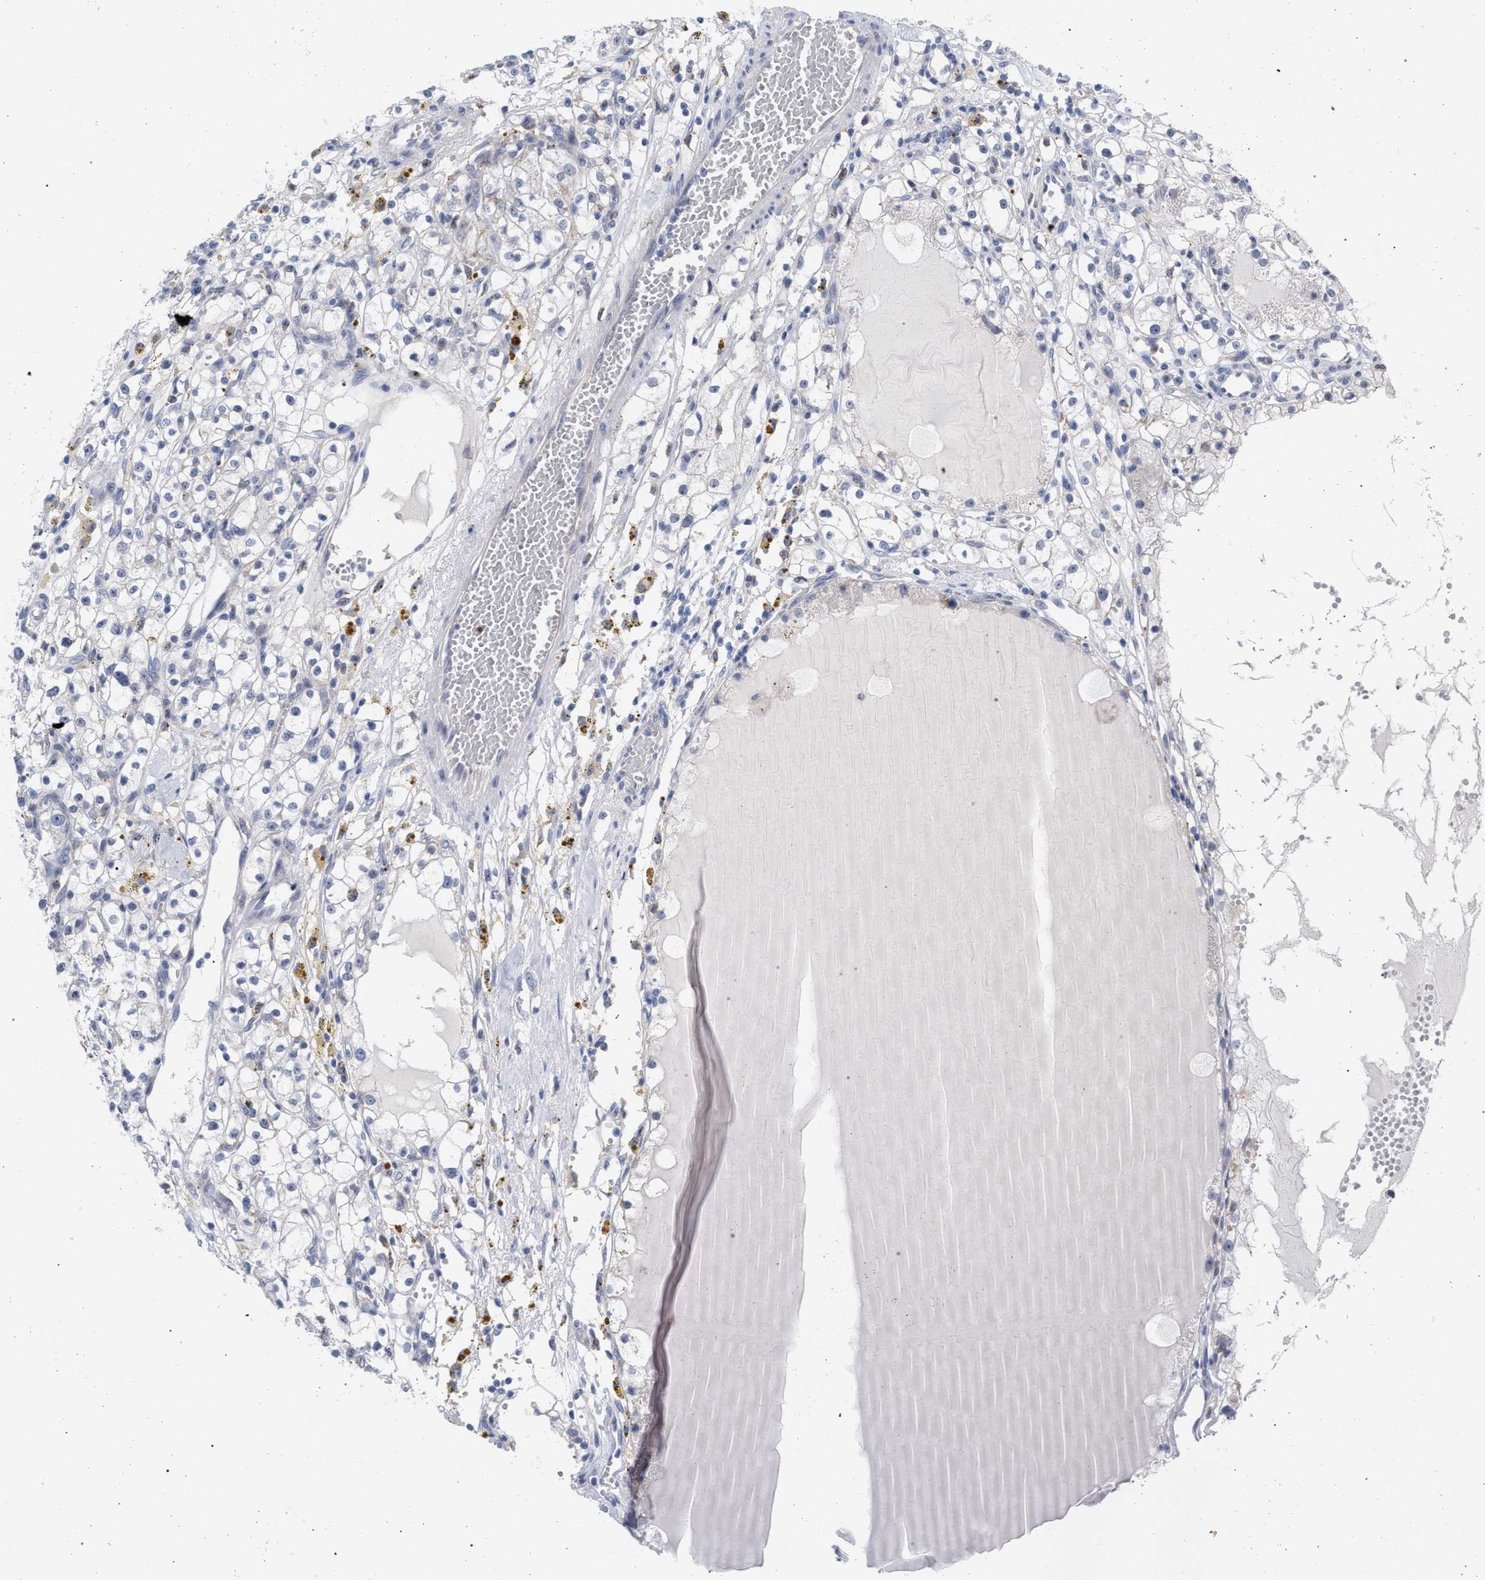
{"staining": {"intensity": "negative", "quantity": "none", "location": "none"}, "tissue": "renal cancer", "cell_type": "Tumor cells", "image_type": "cancer", "snomed": [{"axis": "morphology", "description": "Adenocarcinoma, NOS"}, {"axis": "topography", "description": "Kidney"}], "caption": "Immunohistochemistry image of neoplastic tissue: adenocarcinoma (renal) stained with DAB demonstrates no significant protein expression in tumor cells. (DAB (3,3'-diaminobenzidine) IHC, high magnification).", "gene": "FHOD3", "patient": {"sex": "male", "age": 56}}